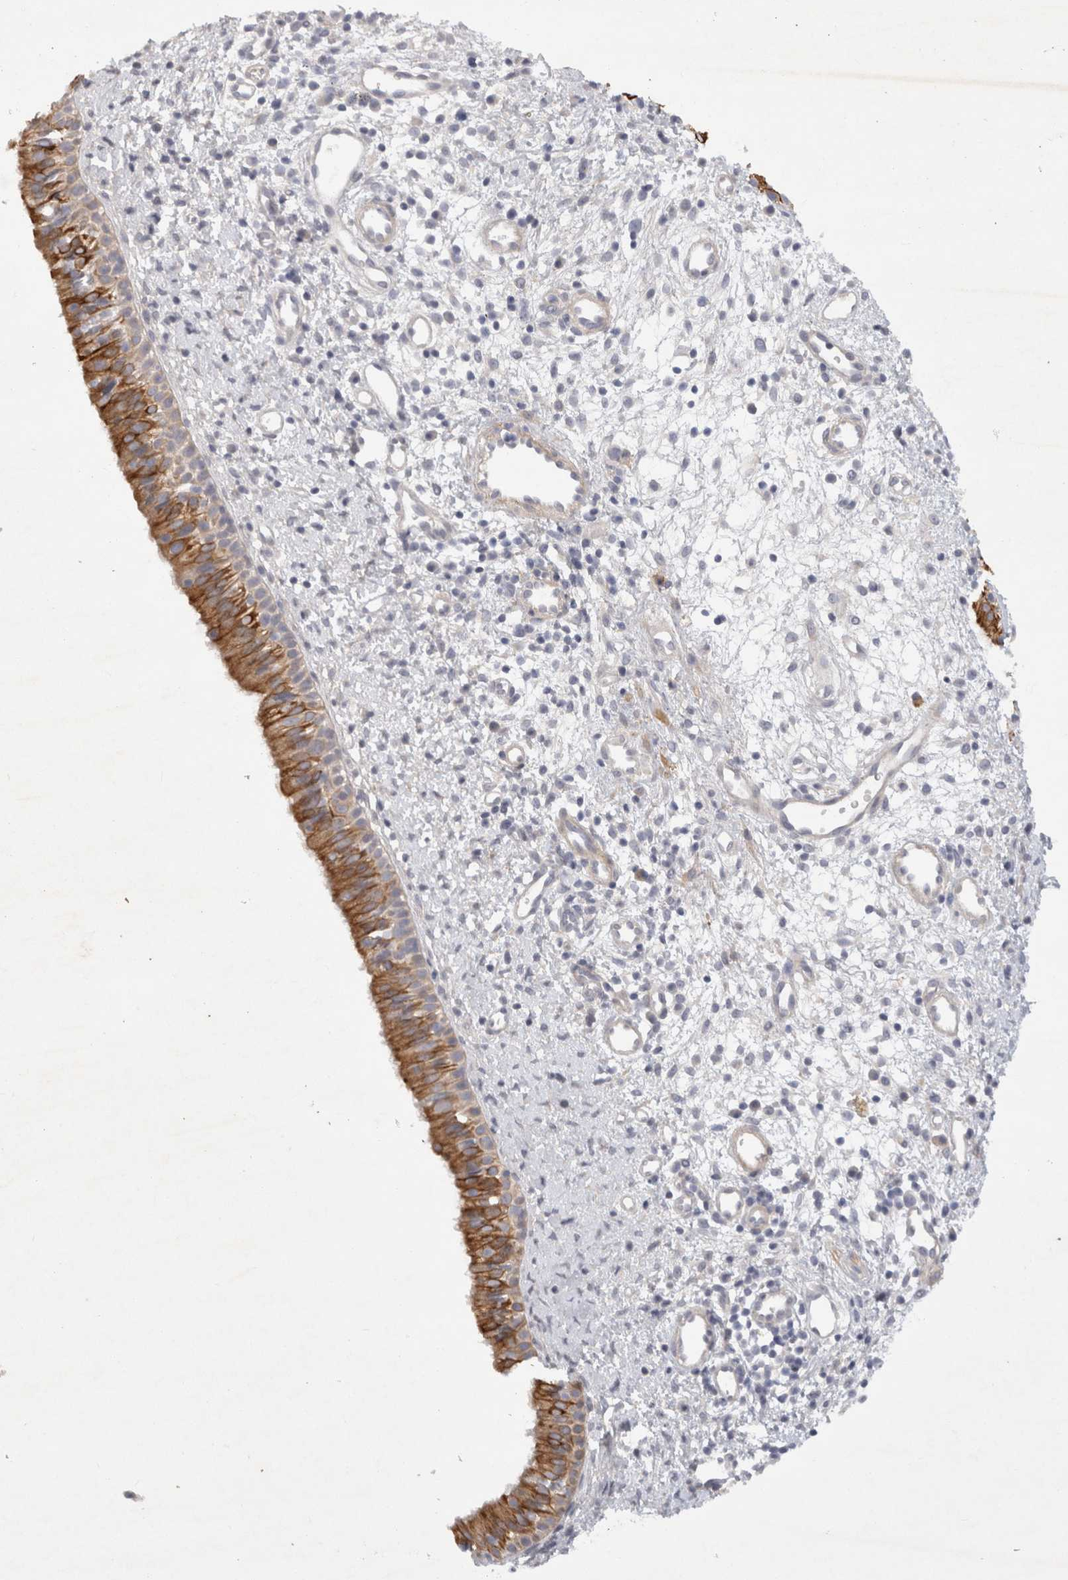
{"staining": {"intensity": "moderate", "quantity": ">75%", "location": "cytoplasmic/membranous"}, "tissue": "nasopharynx", "cell_type": "Respiratory epithelial cells", "image_type": "normal", "snomed": [{"axis": "morphology", "description": "Normal tissue, NOS"}, {"axis": "topography", "description": "Nasopharynx"}], "caption": "Protein expression analysis of normal human nasopharynx reveals moderate cytoplasmic/membranous expression in approximately >75% of respiratory epithelial cells. The protein is stained brown, and the nuclei are stained in blue (DAB IHC with brightfield microscopy, high magnification).", "gene": "BZW2", "patient": {"sex": "male", "age": 22}}